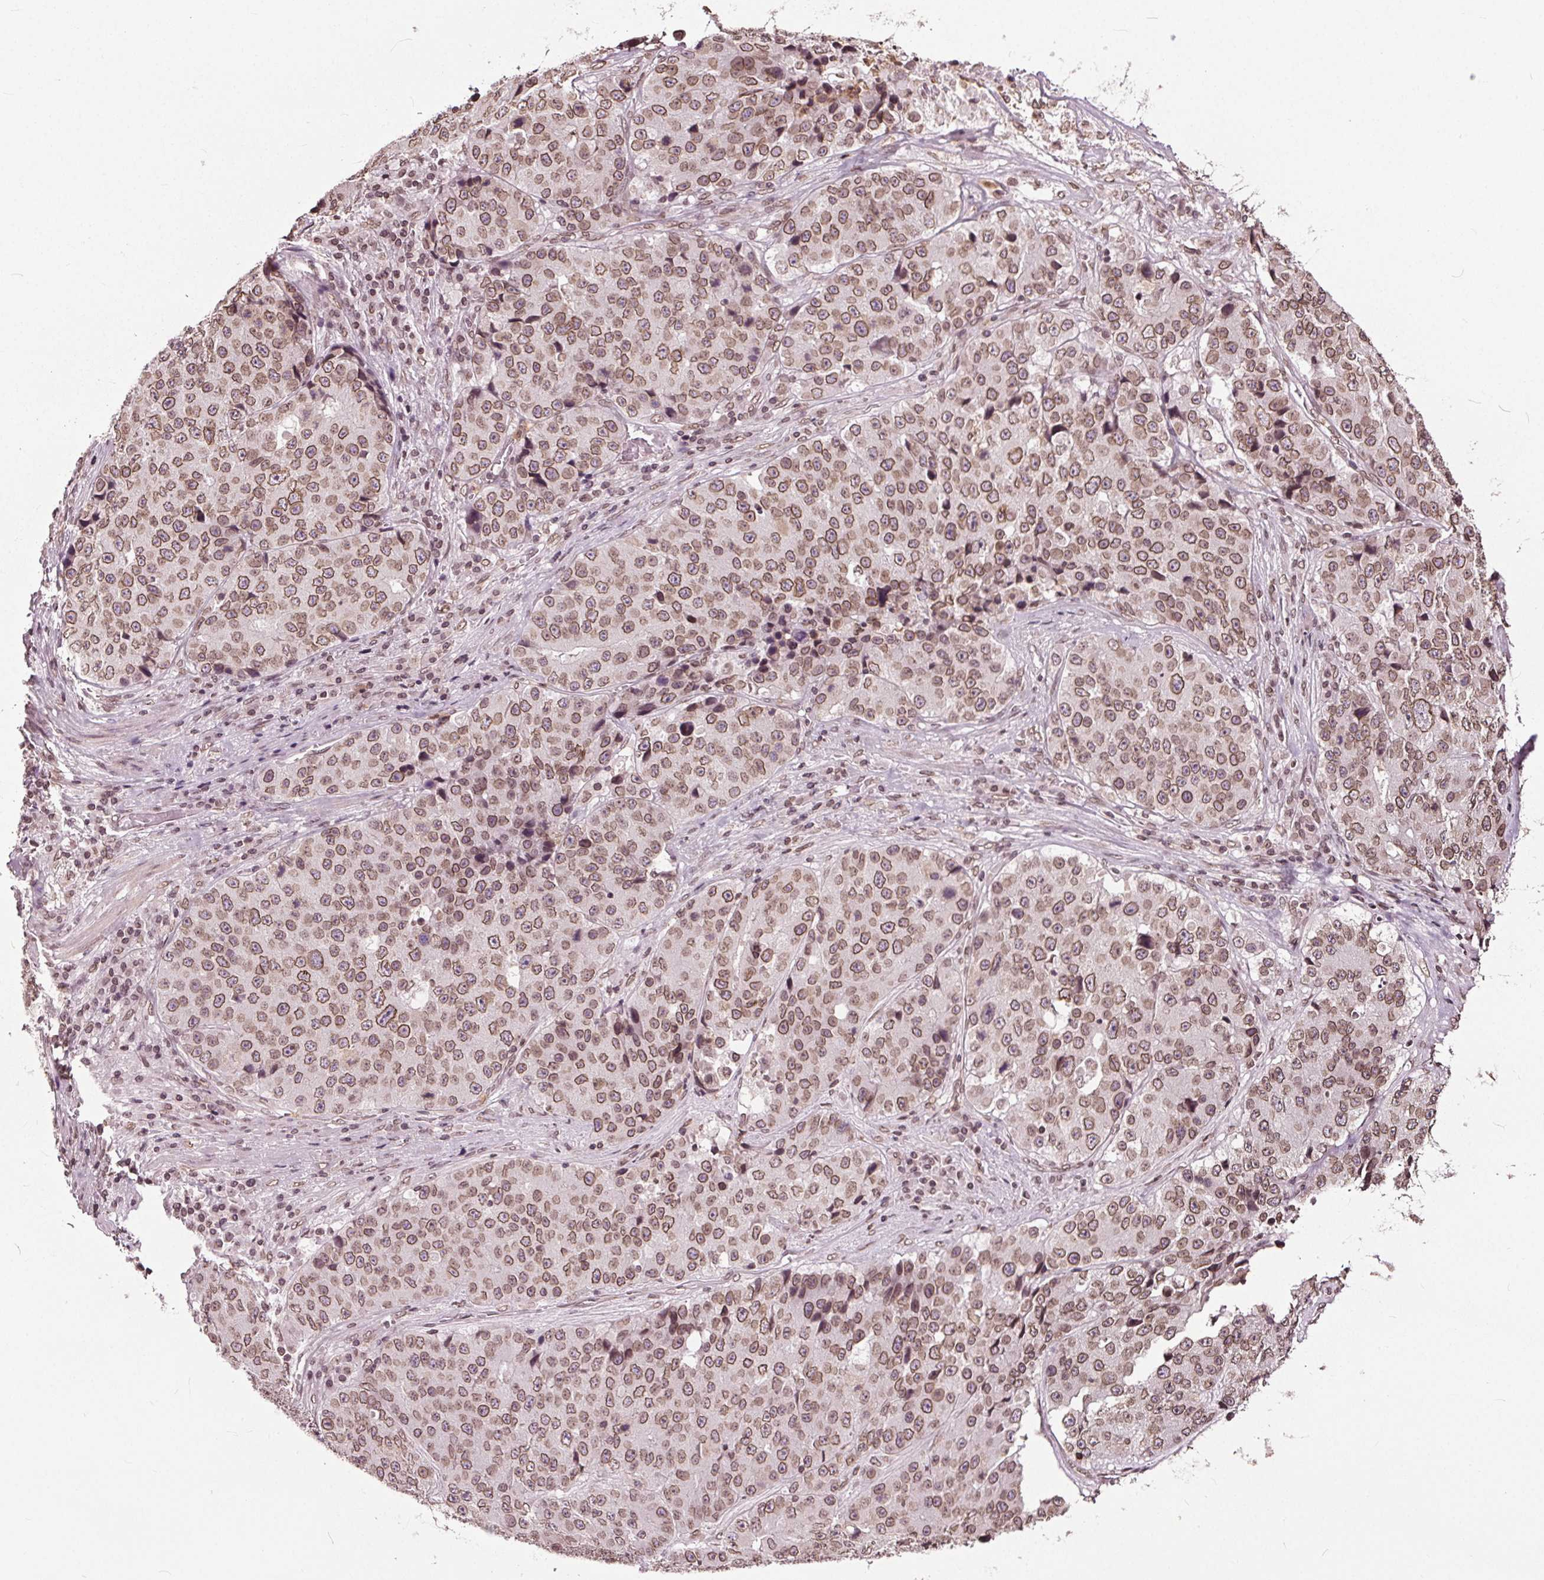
{"staining": {"intensity": "moderate", "quantity": ">75%", "location": "cytoplasmic/membranous,nuclear"}, "tissue": "stomach cancer", "cell_type": "Tumor cells", "image_type": "cancer", "snomed": [{"axis": "morphology", "description": "Adenocarcinoma, NOS"}, {"axis": "topography", "description": "Stomach"}], "caption": "A brown stain highlights moderate cytoplasmic/membranous and nuclear staining of a protein in human adenocarcinoma (stomach) tumor cells. (Brightfield microscopy of DAB IHC at high magnification).", "gene": "TTC39C", "patient": {"sex": "male", "age": 71}}